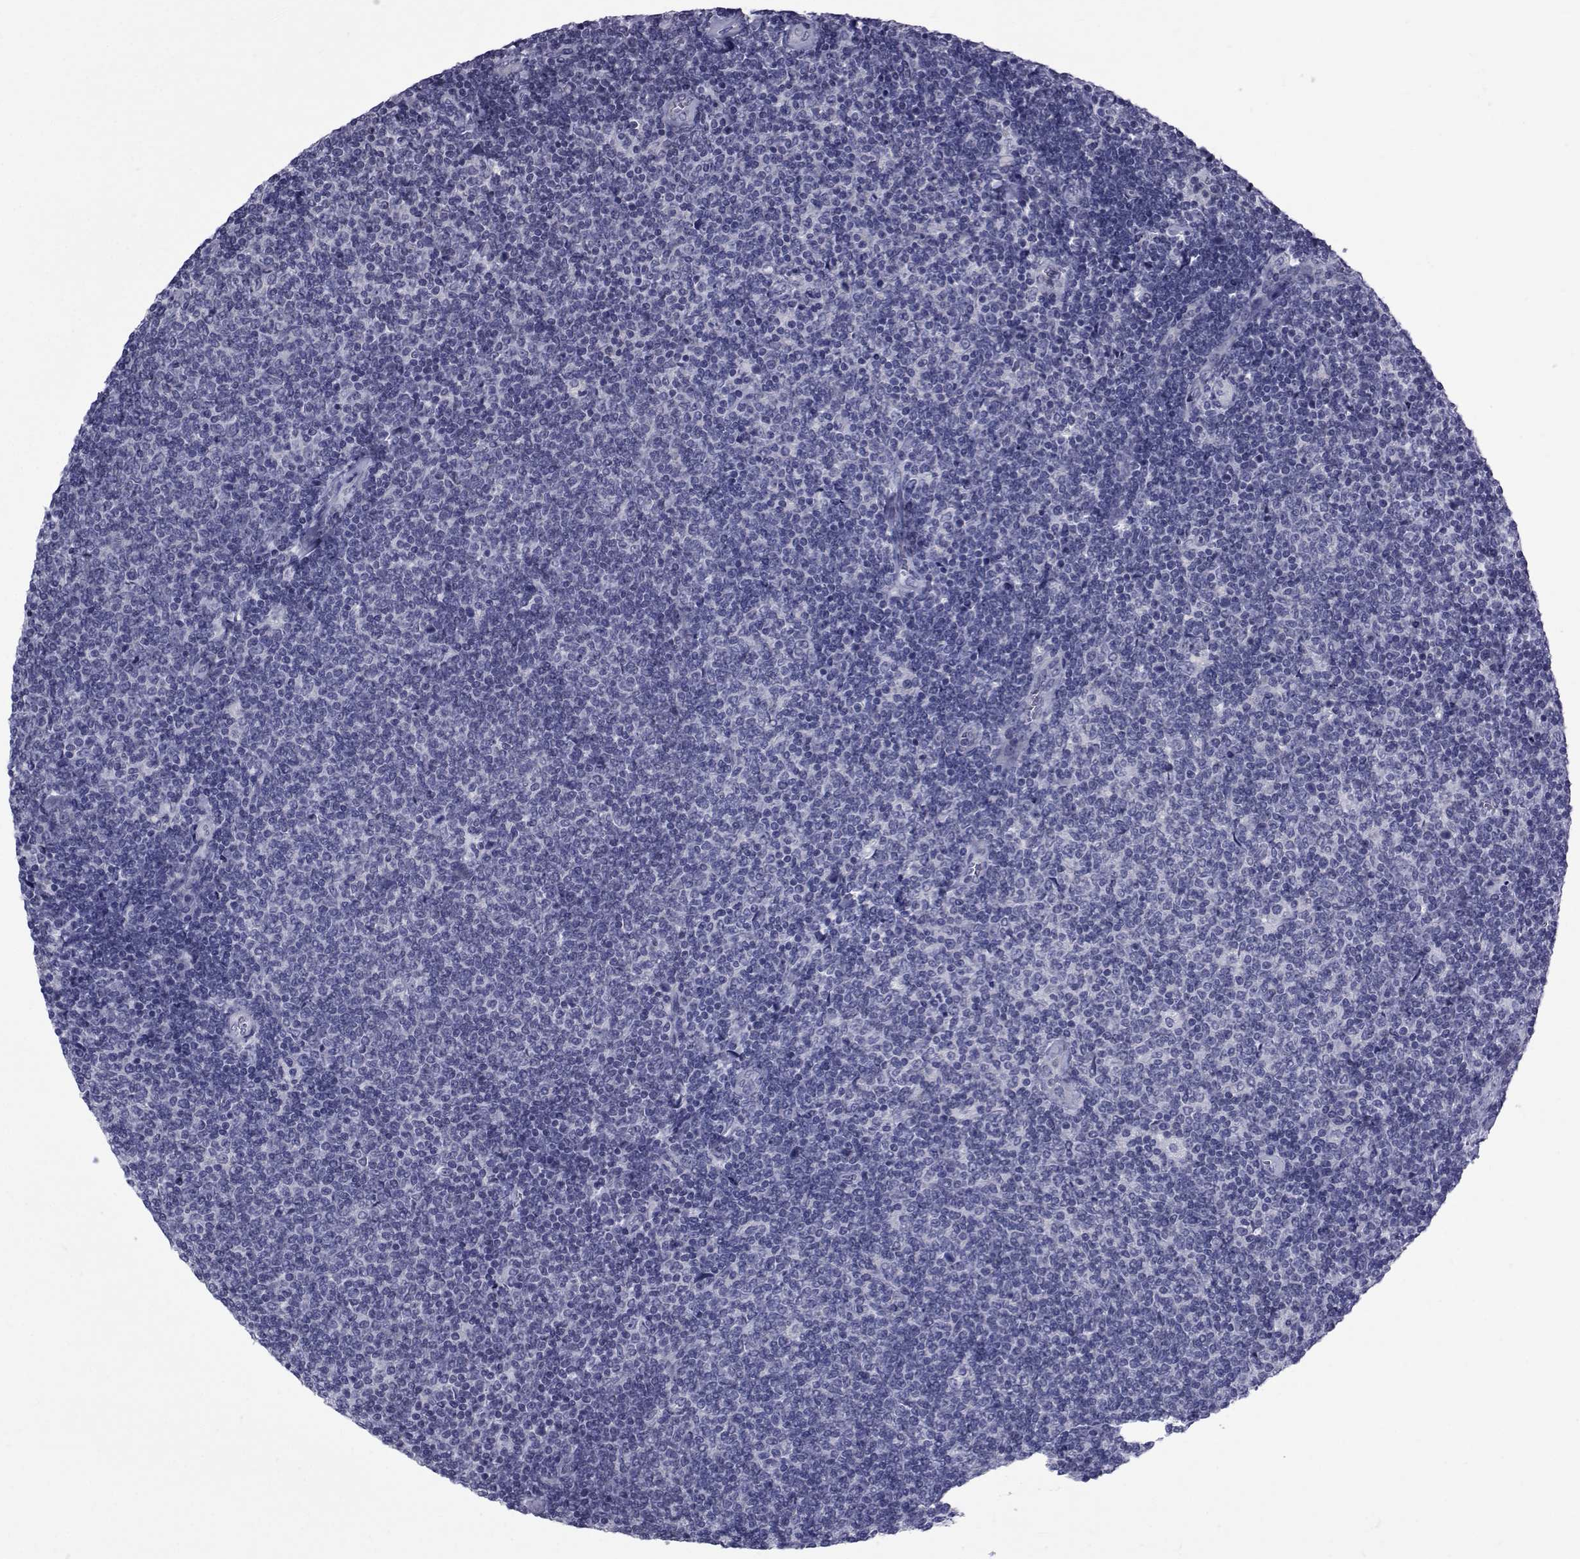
{"staining": {"intensity": "negative", "quantity": "none", "location": "none"}, "tissue": "lymphoma", "cell_type": "Tumor cells", "image_type": "cancer", "snomed": [{"axis": "morphology", "description": "Malignant lymphoma, non-Hodgkin's type, Low grade"}, {"axis": "topography", "description": "Lymph node"}], "caption": "Tumor cells show no significant protein positivity in low-grade malignant lymphoma, non-Hodgkin's type.", "gene": "GKAP1", "patient": {"sex": "male", "age": 52}}